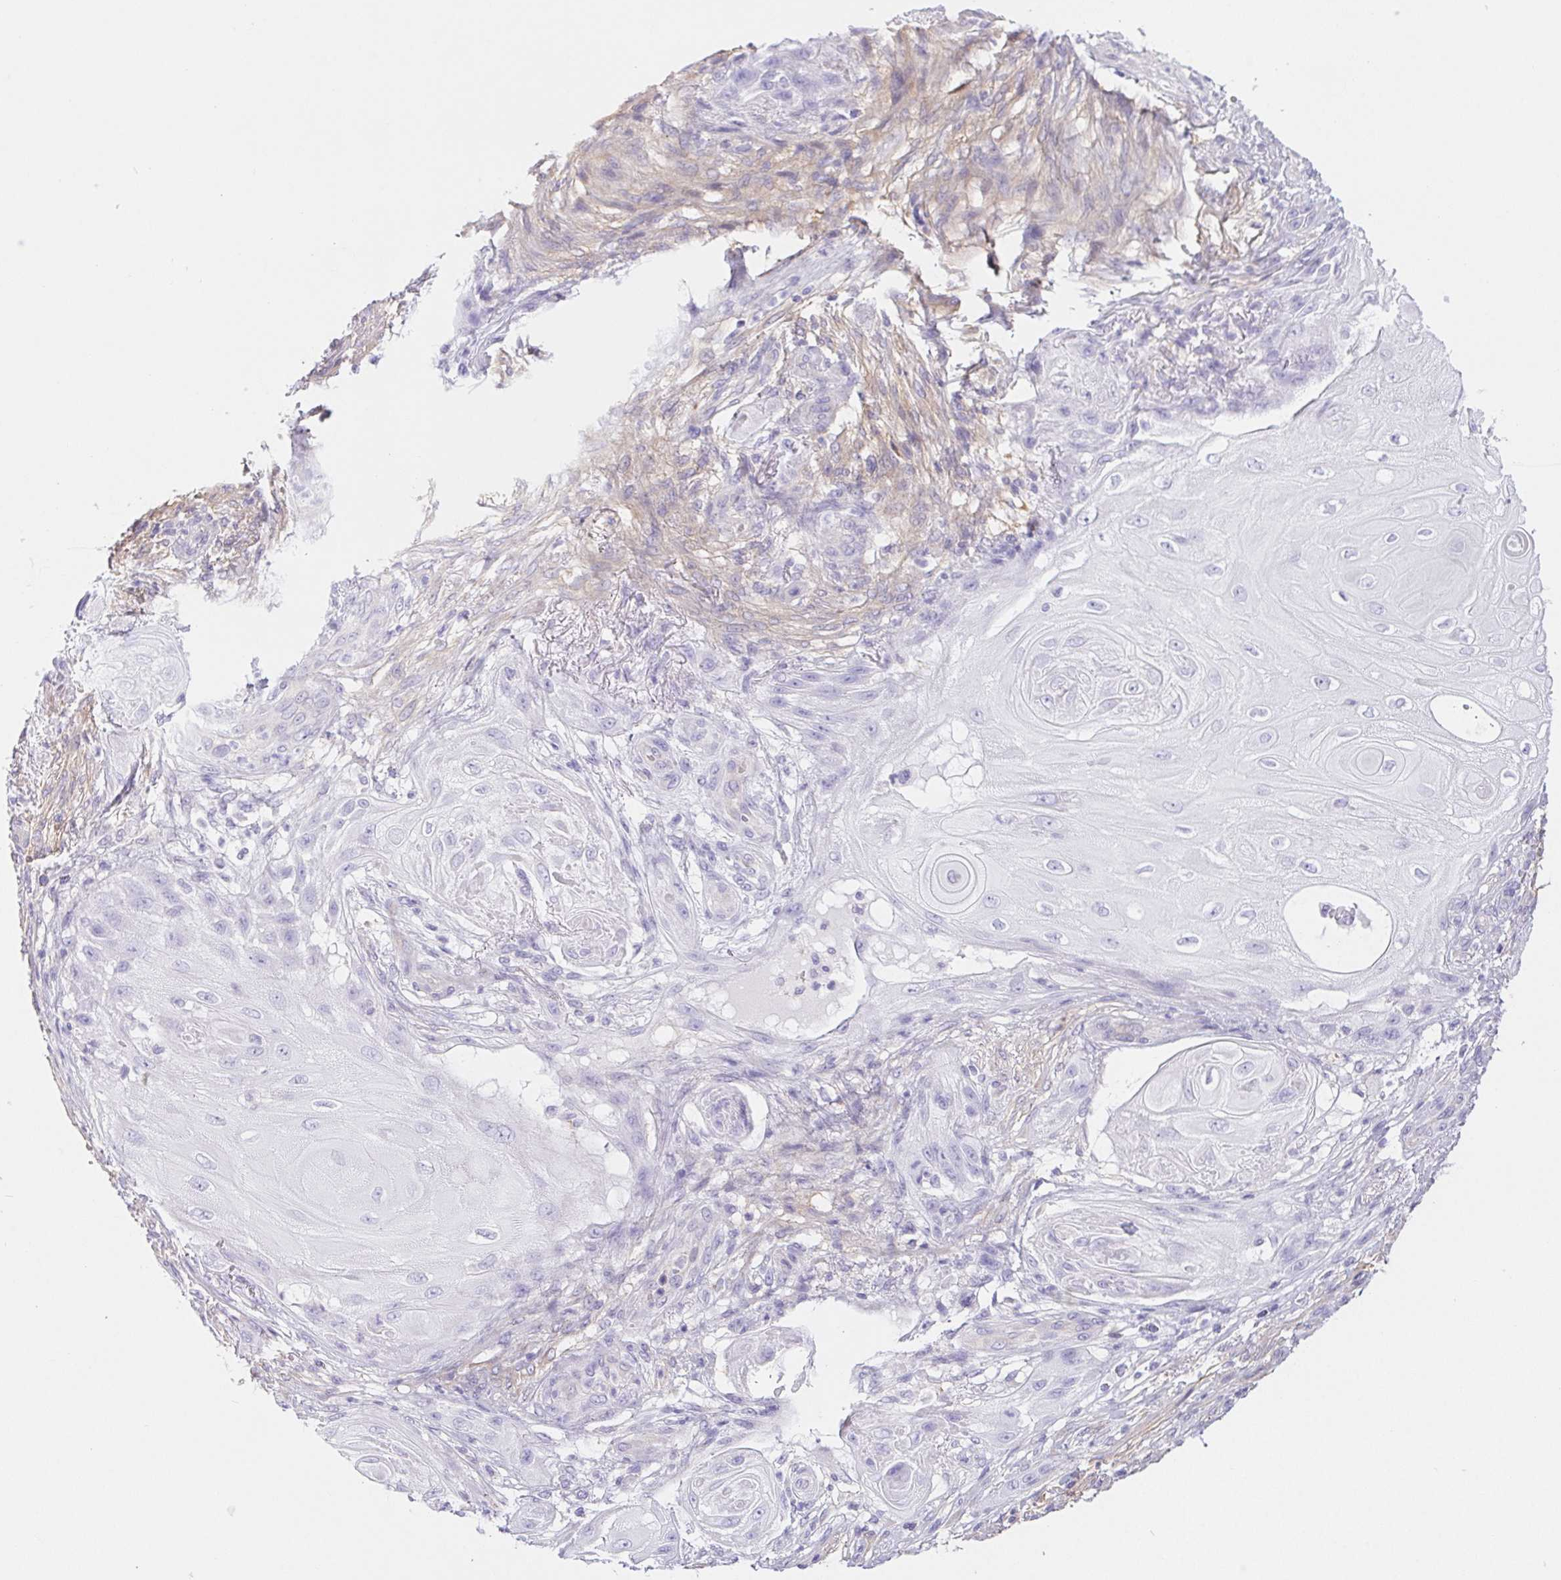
{"staining": {"intensity": "negative", "quantity": "none", "location": "none"}, "tissue": "skin cancer", "cell_type": "Tumor cells", "image_type": "cancer", "snomed": [{"axis": "morphology", "description": "Squamous cell carcinoma, NOS"}, {"axis": "topography", "description": "Skin"}], "caption": "The histopathology image displays no significant staining in tumor cells of skin cancer (squamous cell carcinoma).", "gene": "PNLIP", "patient": {"sex": "male", "age": 62}}